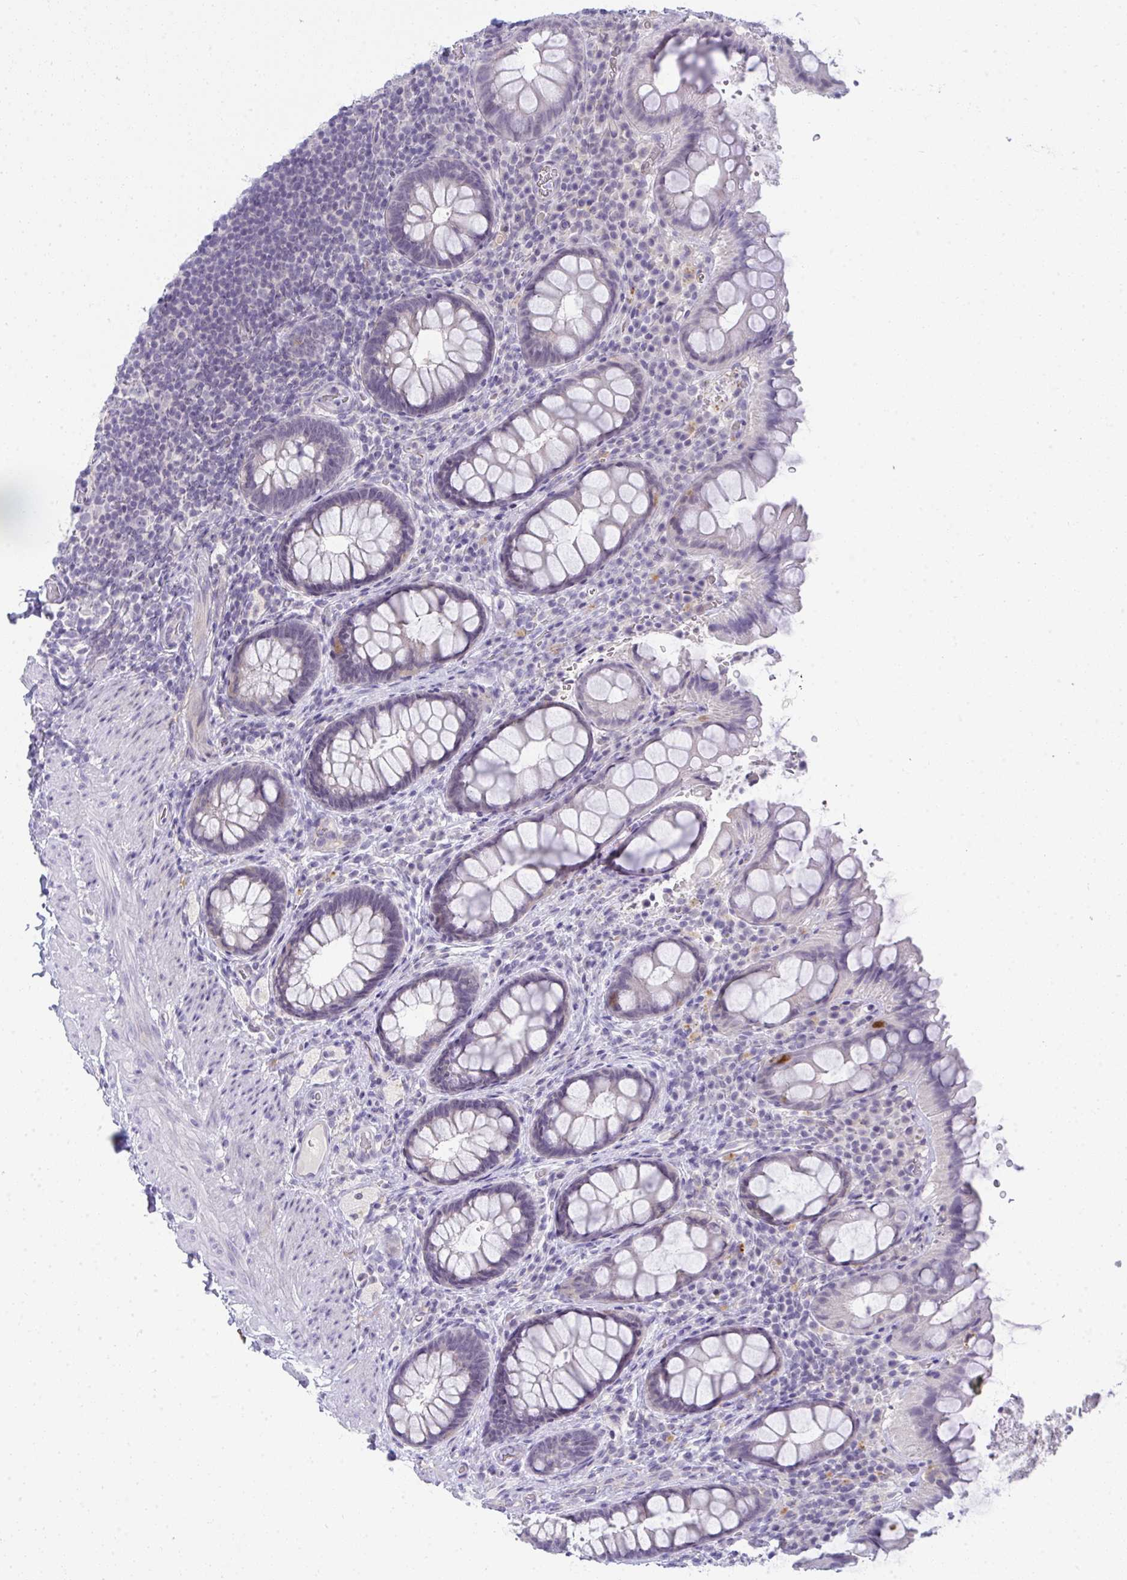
{"staining": {"intensity": "negative", "quantity": "none", "location": "none"}, "tissue": "rectum", "cell_type": "Glandular cells", "image_type": "normal", "snomed": [{"axis": "morphology", "description": "Normal tissue, NOS"}, {"axis": "topography", "description": "Rectum"}, {"axis": "topography", "description": "Peripheral nerve tissue"}], "caption": "High power microscopy image of an immunohistochemistry image of normal rectum, revealing no significant expression in glandular cells. (Immunohistochemistry, brightfield microscopy, high magnification).", "gene": "TMEM82", "patient": {"sex": "female", "age": 69}}